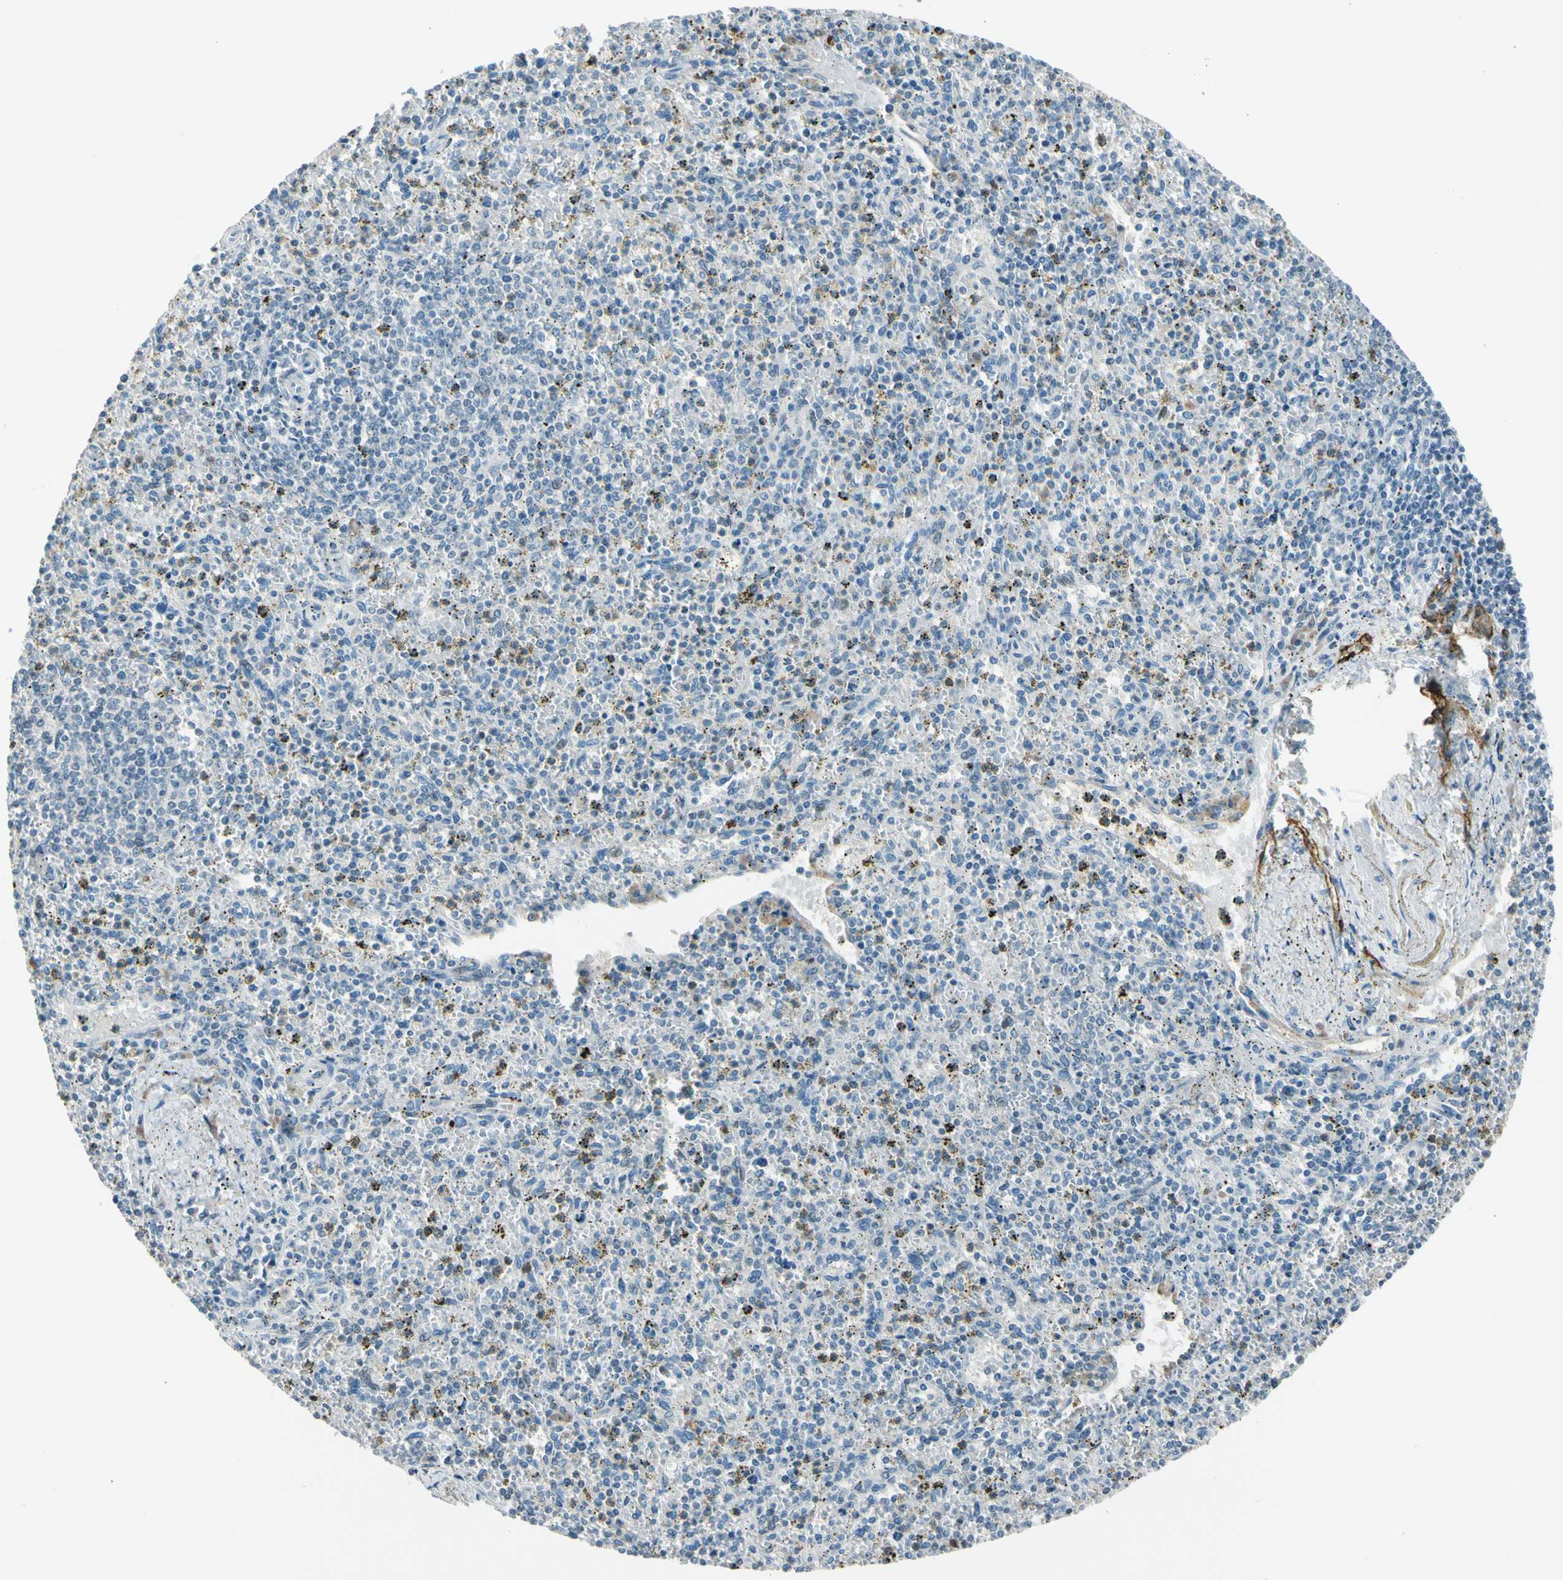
{"staining": {"intensity": "negative", "quantity": "none", "location": "none"}, "tissue": "spleen", "cell_type": "Cells in red pulp", "image_type": "normal", "snomed": [{"axis": "morphology", "description": "Normal tissue, NOS"}, {"axis": "topography", "description": "Spleen"}], "caption": "The photomicrograph demonstrates no significant expression in cells in red pulp of spleen. (Brightfield microscopy of DAB (3,3'-diaminobenzidine) immunohistochemistry at high magnification).", "gene": "PDPN", "patient": {"sex": "male", "age": 72}}